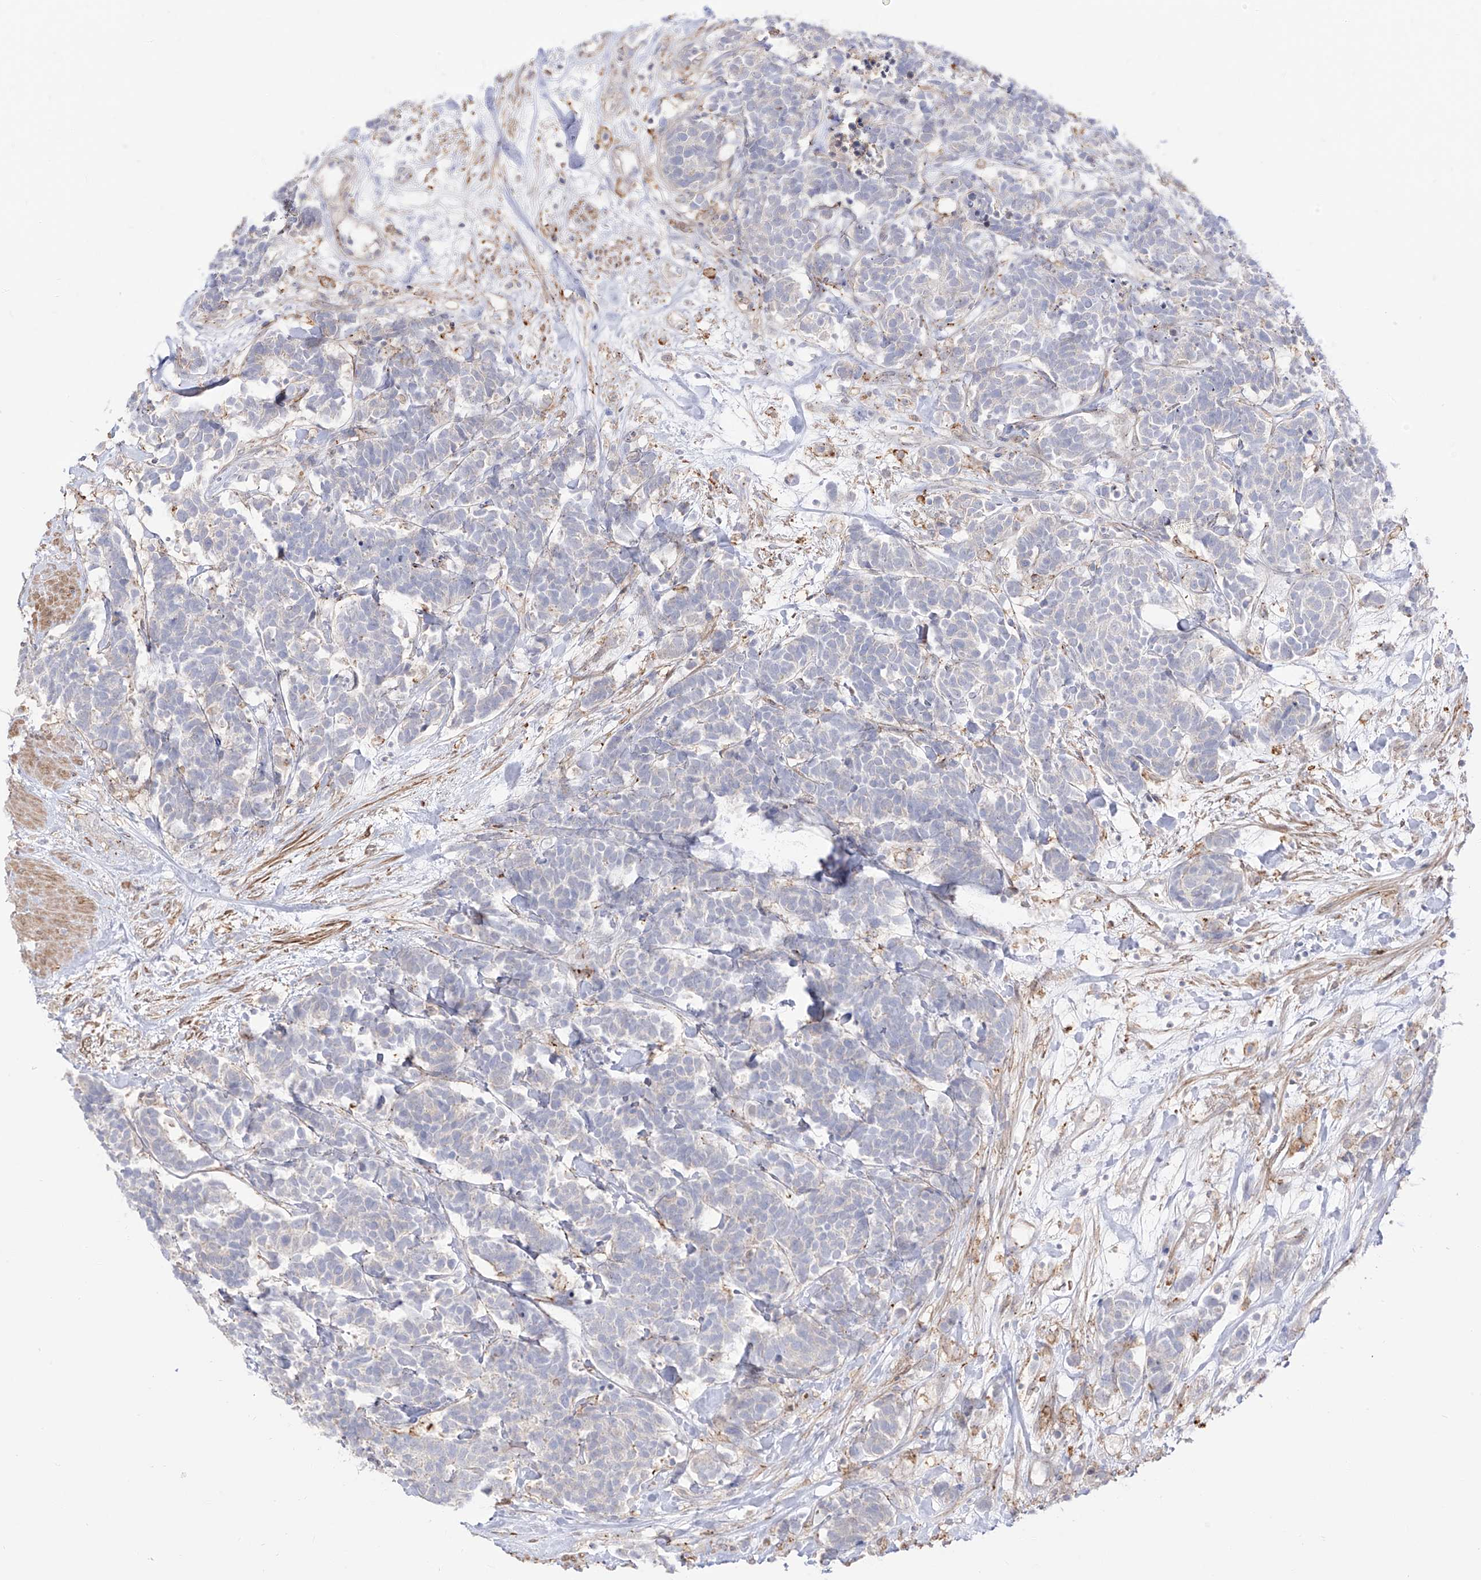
{"staining": {"intensity": "negative", "quantity": "none", "location": "none"}, "tissue": "carcinoid", "cell_type": "Tumor cells", "image_type": "cancer", "snomed": [{"axis": "morphology", "description": "Carcinoma, NOS"}, {"axis": "morphology", "description": "Carcinoid, malignant, NOS"}, {"axis": "topography", "description": "Urinary bladder"}], "caption": "This is an immunohistochemistry photomicrograph of human carcinoid. There is no positivity in tumor cells.", "gene": "ZGRF1", "patient": {"sex": "male", "age": 57}}